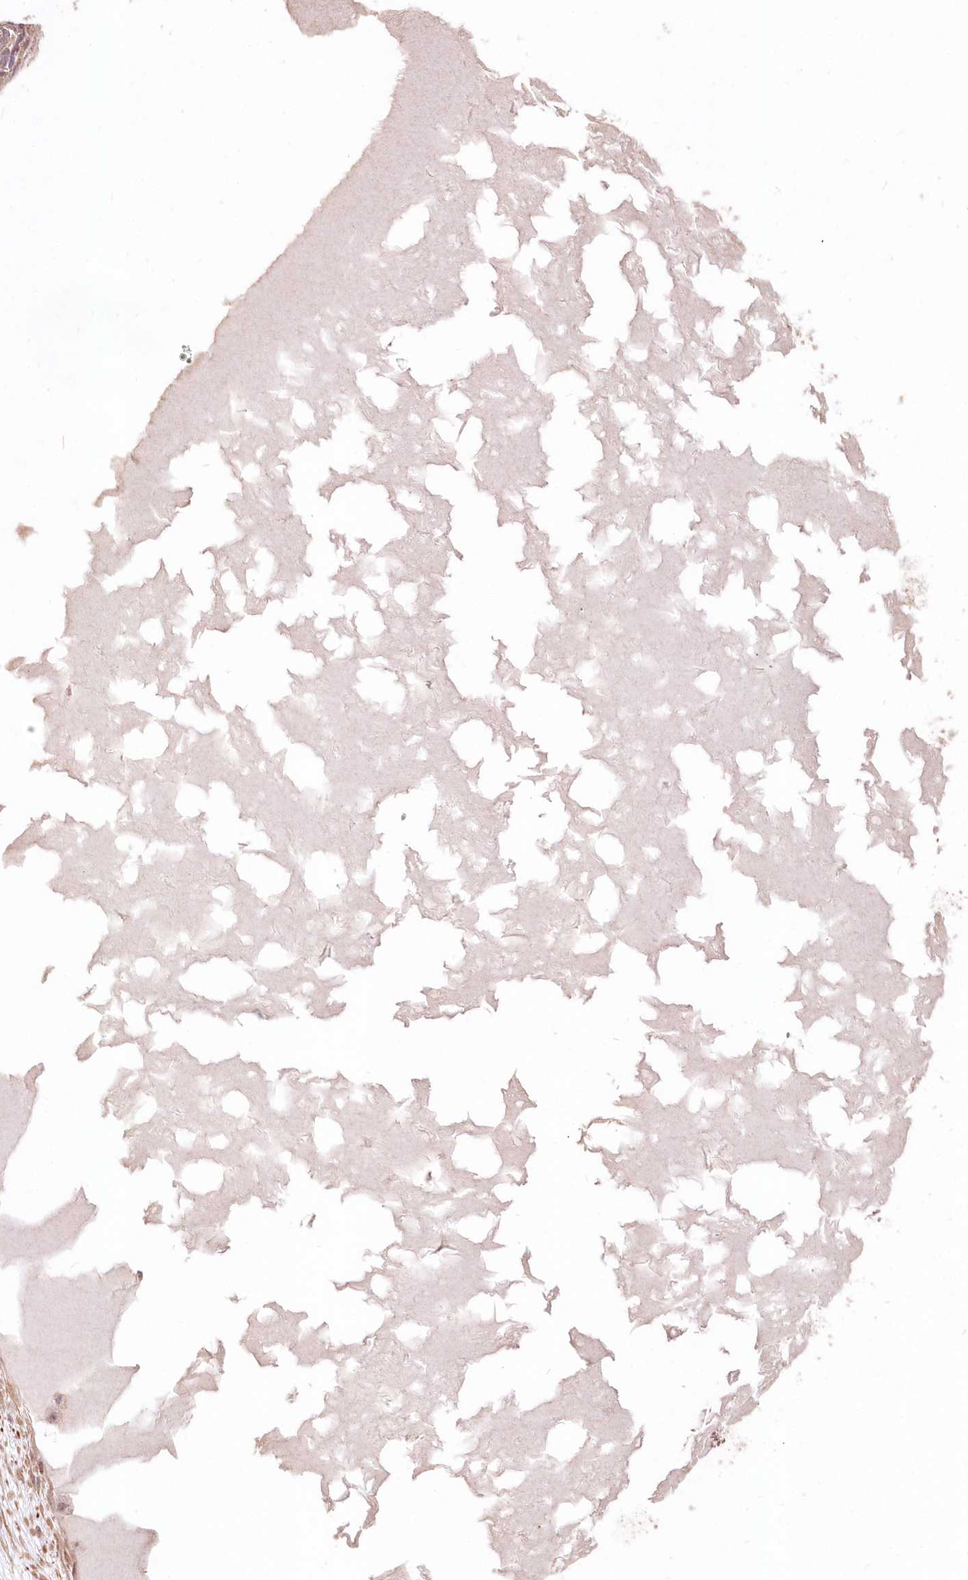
{"staining": {"intensity": "weak", "quantity": ">75%", "location": "cytoplasmic/membranous"}, "tissue": "skin cancer", "cell_type": "Tumor cells", "image_type": "cancer", "snomed": [{"axis": "morphology", "description": "Squamous cell carcinoma, NOS"}, {"axis": "topography", "description": "Skin"}], "caption": "Skin cancer stained for a protein shows weak cytoplasmic/membranous positivity in tumor cells.", "gene": "STK17B", "patient": {"sex": "female", "age": 90}}